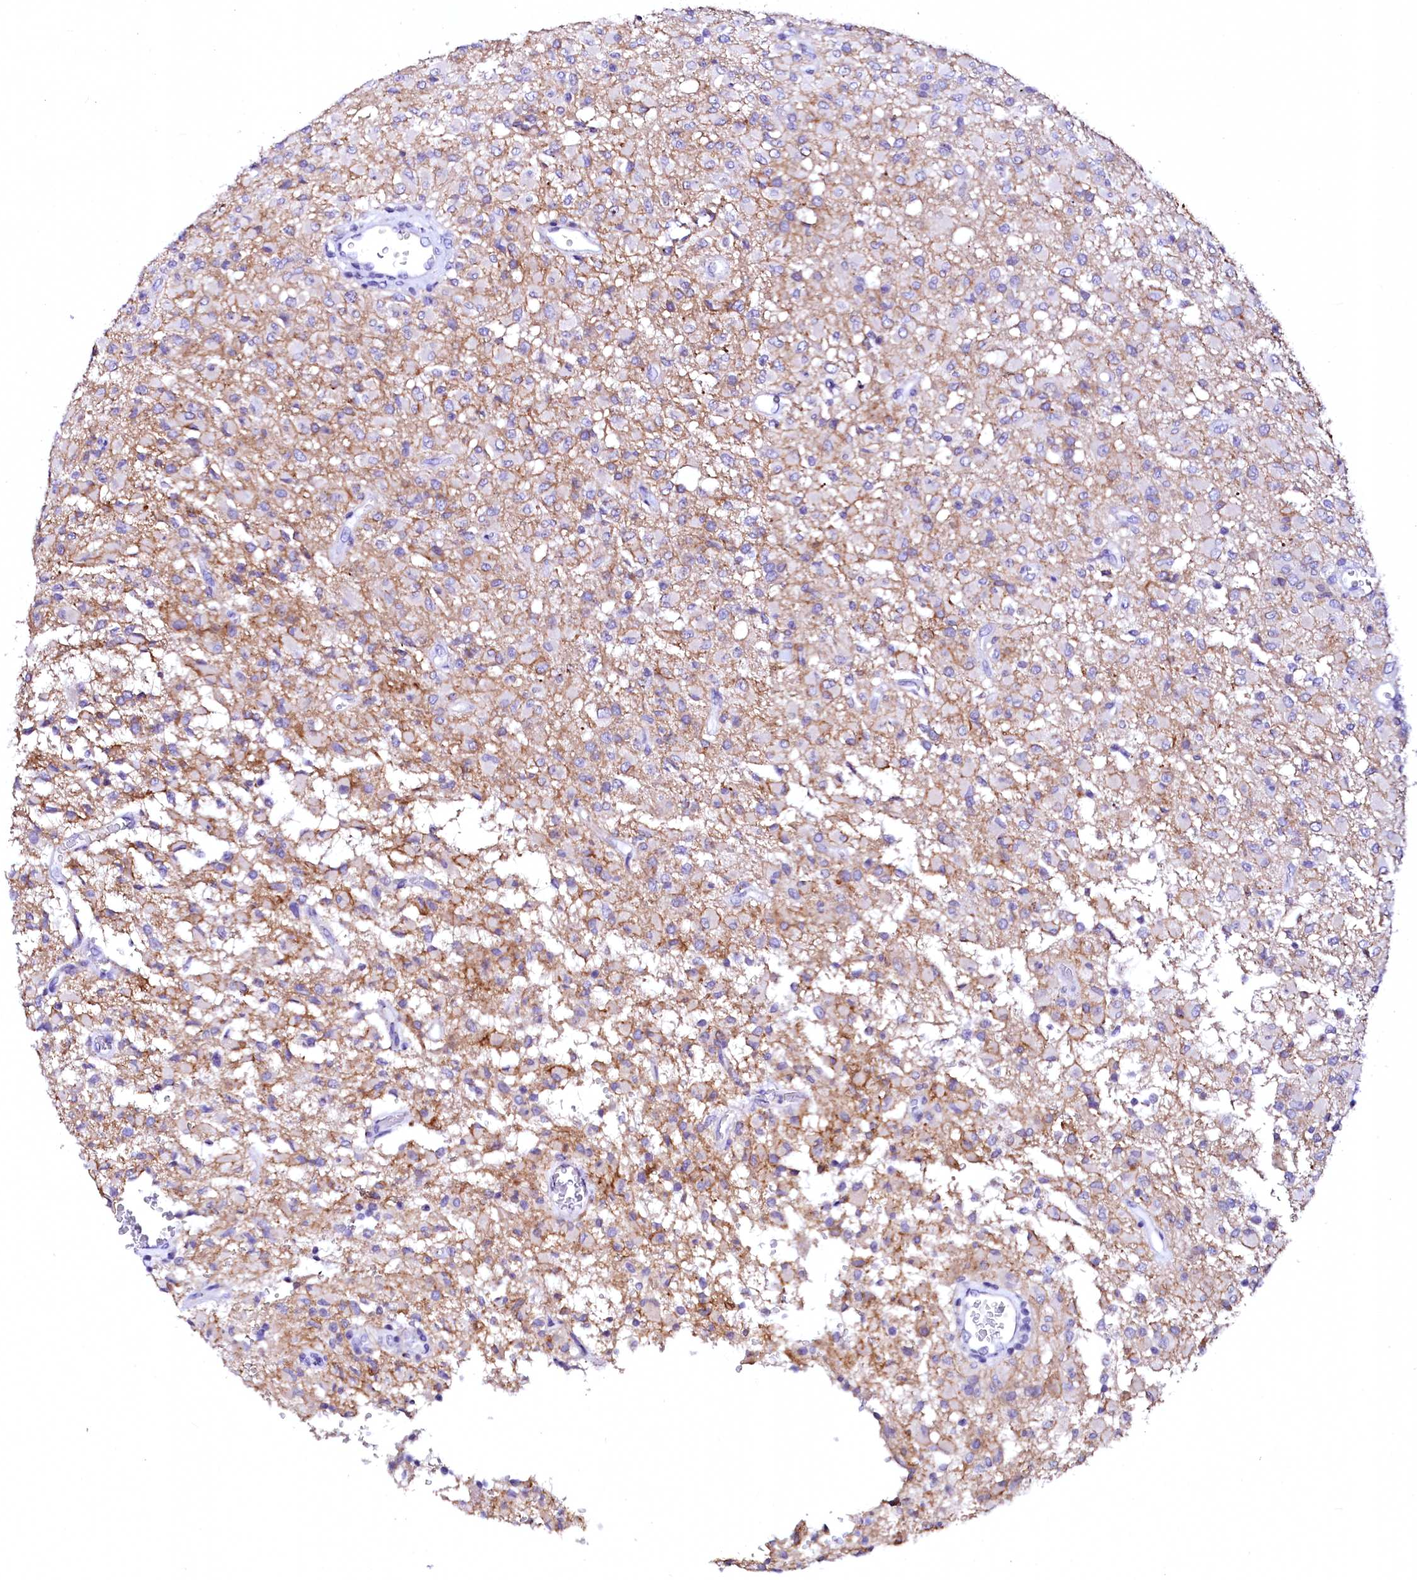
{"staining": {"intensity": "negative", "quantity": "none", "location": "none"}, "tissue": "glioma", "cell_type": "Tumor cells", "image_type": "cancer", "snomed": [{"axis": "morphology", "description": "Glioma, malignant, High grade"}, {"axis": "topography", "description": "Brain"}], "caption": "DAB (3,3'-diaminobenzidine) immunohistochemical staining of human glioma demonstrates no significant expression in tumor cells.", "gene": "NALF1", "patient": {"sex": "female", "age": 57}}